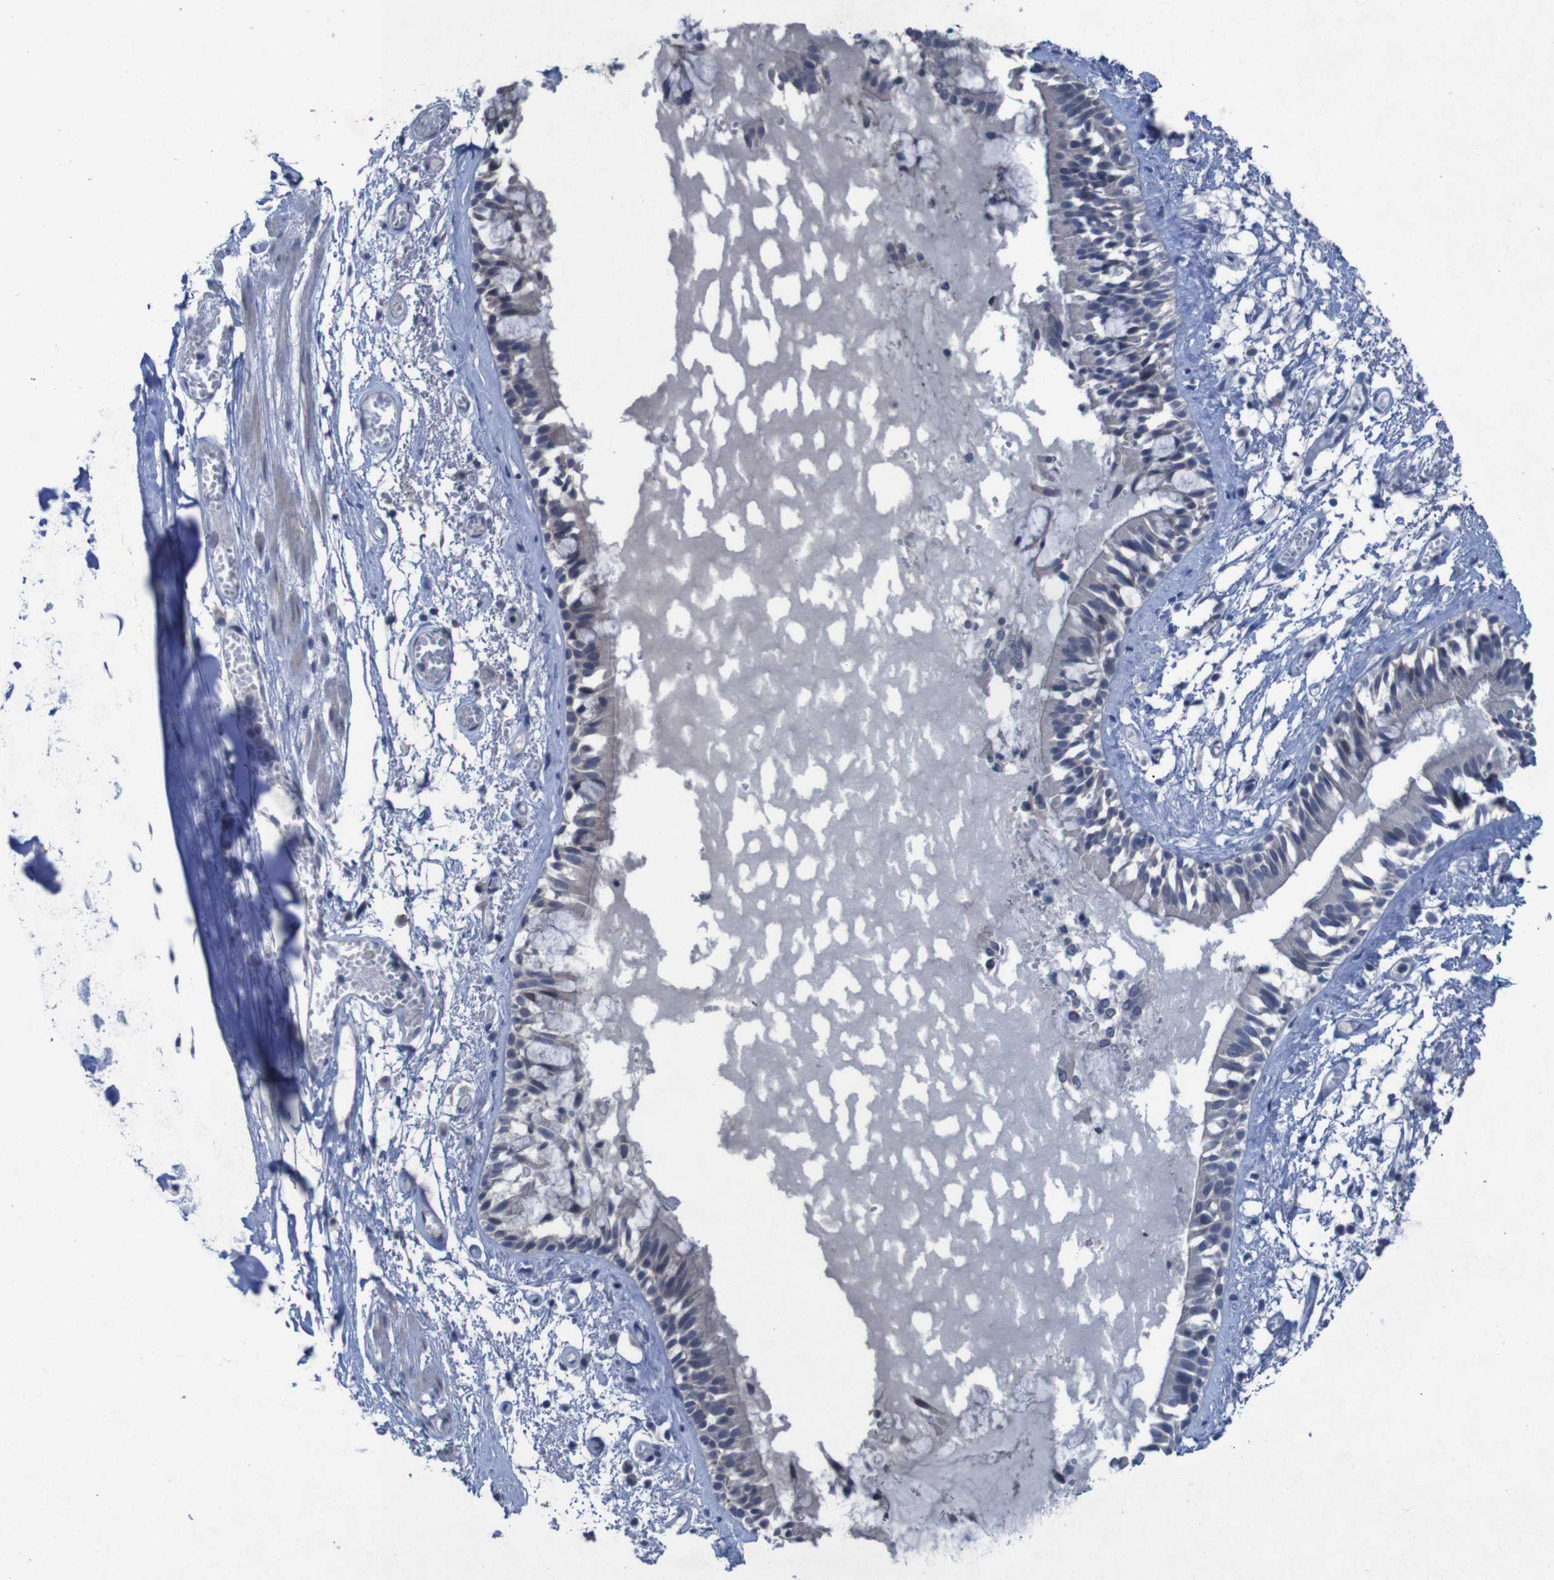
{"staining": {"intensity": "weak", "quantity": "<25%", "location": "cytoplasmic/membranous"}, "tissue": "bronchus", "cell_type": "Respiratory epithelial cells", "image_type": "normal", "snomed": [{"axis": "morphology", "description": "Normal tissue, NOS"}, {"axis": "morphology", "description": "Inflammation, NOS"}, {"axis": "topography", "description": "Cartilage tissue"}, {"axis": "topography", "description": "Lung"}], "caption": "Respiratory epithelial cells are negative for protein expression in unremarkable human bronchus. (Stains: DAB (3,3'-diaminobenzidine) immunohistochemistry with hematoxylin counter stain, Microscopy: brightfield microscopy at high magnification).", "gene": "CLDN18", "patient": {"sex": "male", "age": 71}}